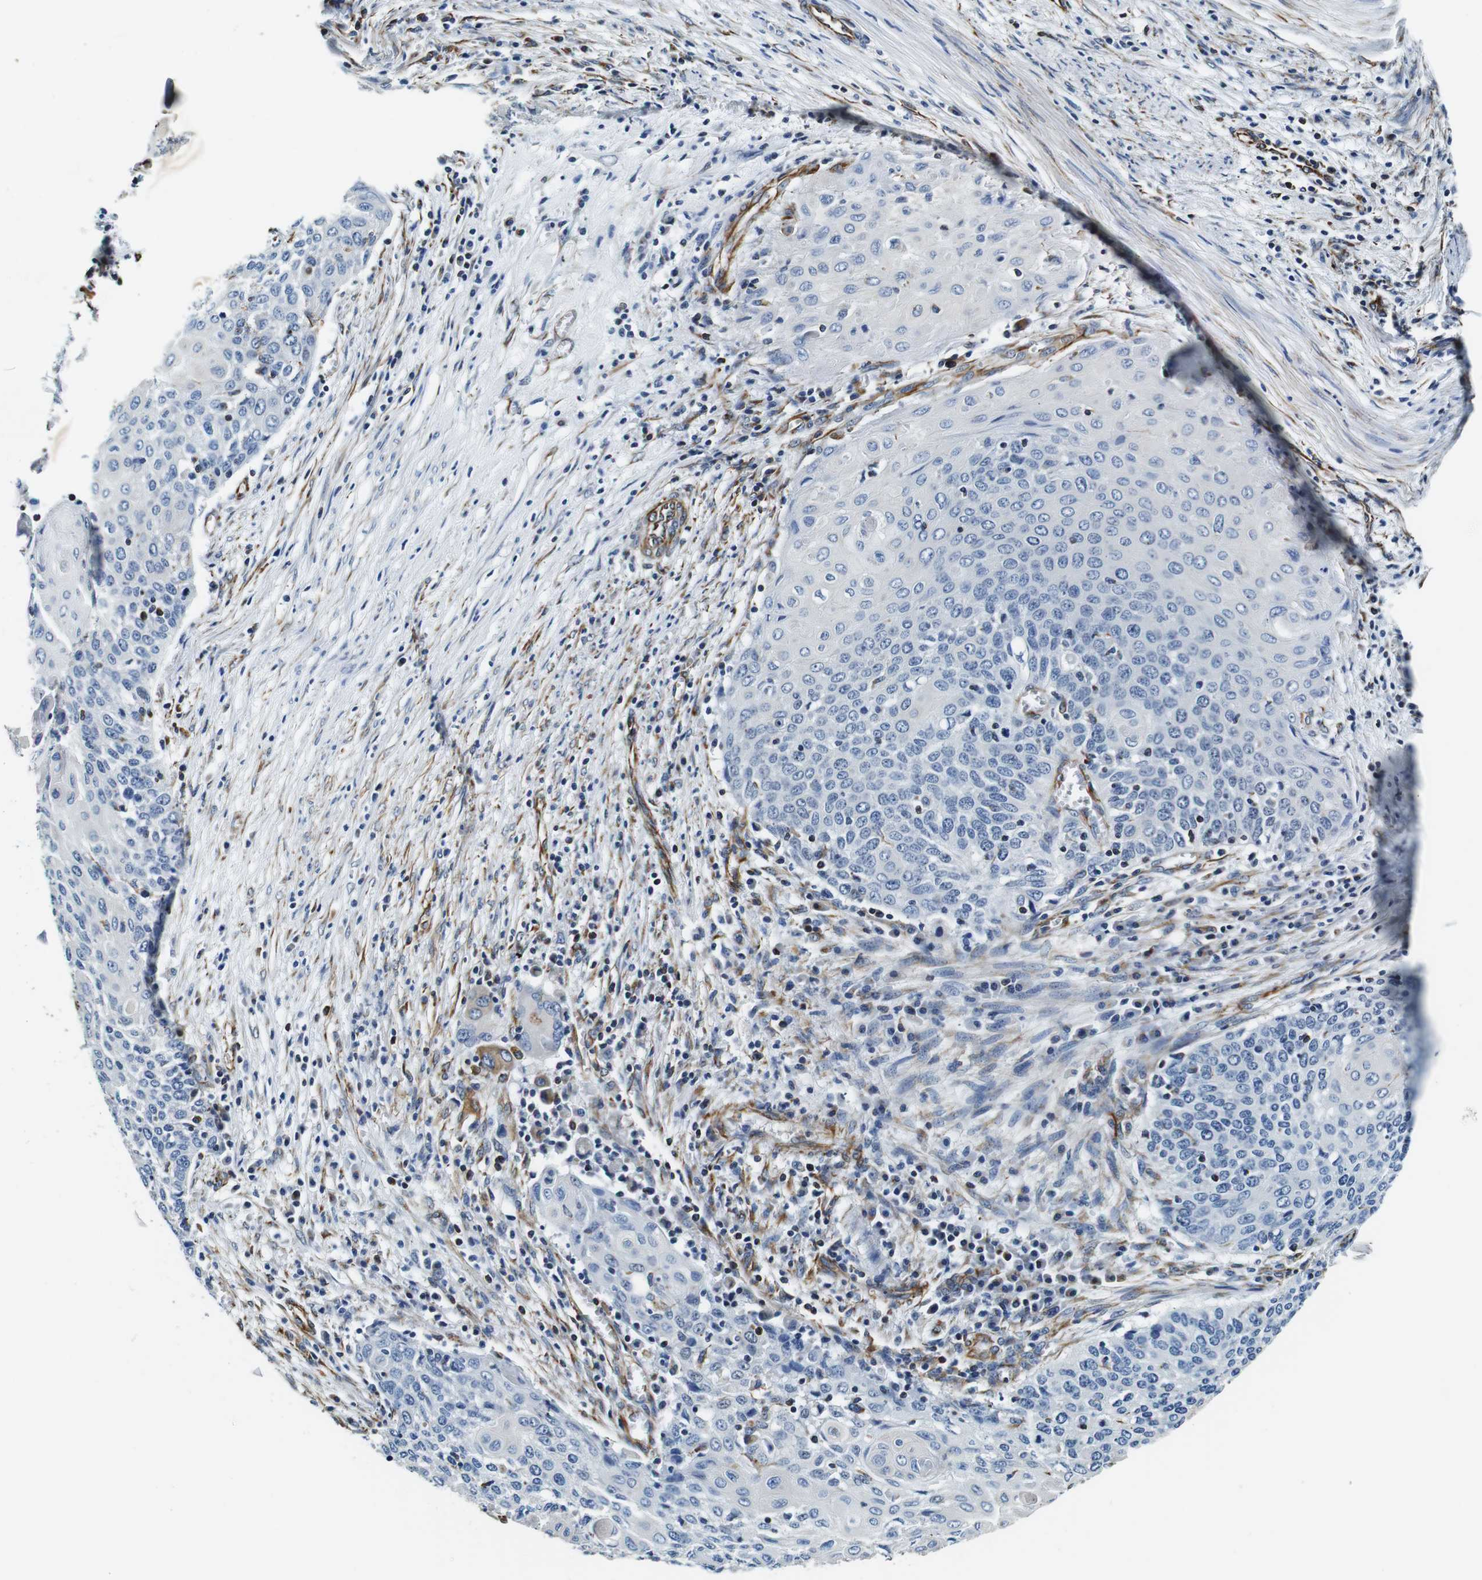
{"staining": {"intensity": "negative", "quantity": "none", "location": "none"}, "tissue": "cervical cancer", "cell_type": "Tumor cells", "image_type": "cancer", "snomed": [{"axis": "morphology", "description": "Squamous cell carcinoma, NOS"}, {"axis": "topography", "description": "Cervix"}], "caption": "Human cervical squamous cell carcinoma stained for a protein using IHC demonstrates no expression in tumor cells.", "gene": "GJE1", "patient": {"sex": "female", "age": 39}}